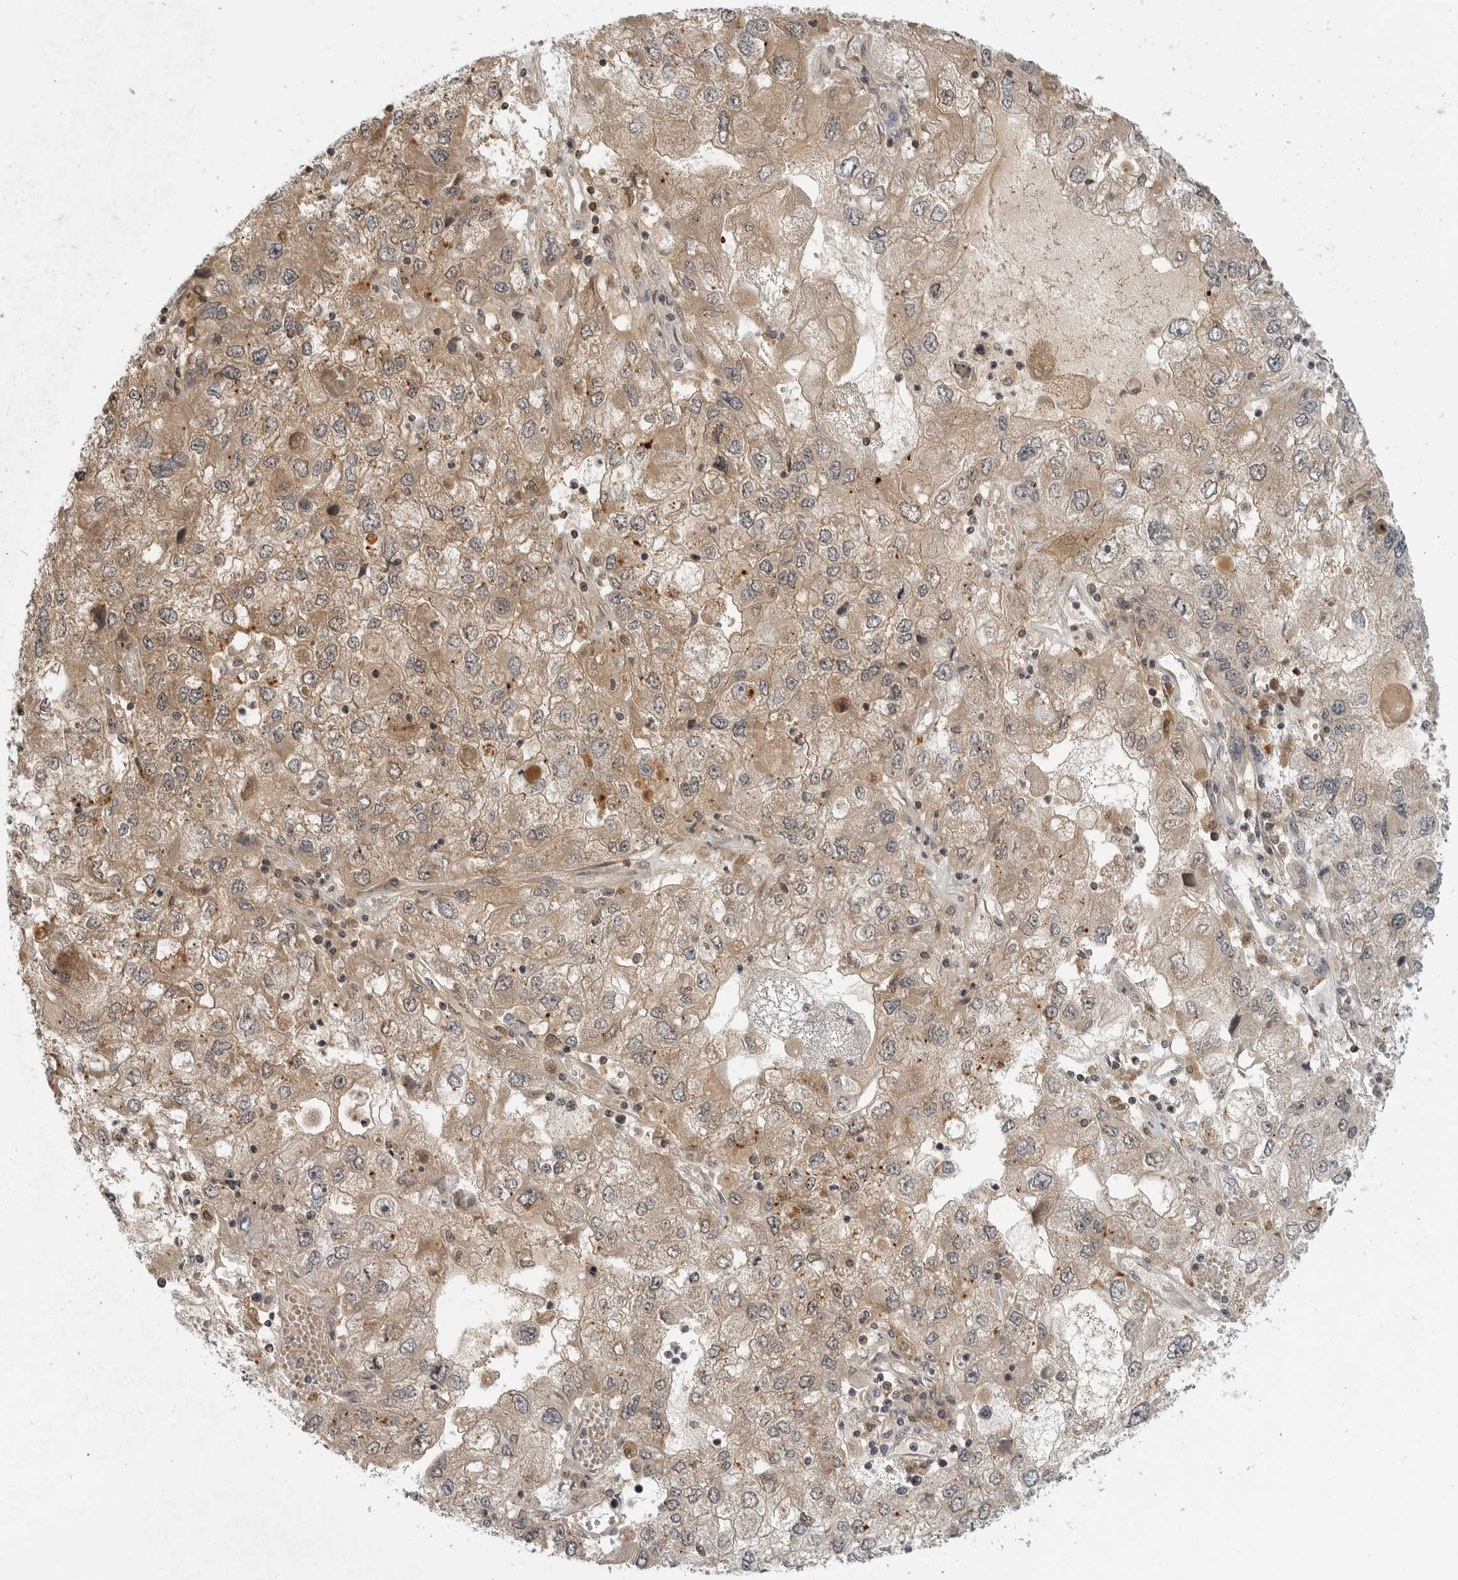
{"staining": {"intensity": "weak", "quantity": ">75%", "location": "cytoplasmic/membranous"}, "tissue": "endometrial cancer", "cell_type": "Tumor cells", "image_type": "cancer", "snomed": [{"axis": "morphology", "description": "Adenocarcinoma, NOS"}, {"axis": "topography", "description": "Endometrium"}], "caption": "Human adenocarcinoma (endometrial) stained with a brown dye displays weak cytoplasmic/membranous positive staining in approximately >75% of tumor cells.", "gene": "CTIF", "patient": {"sex": "female", "age": 49}}